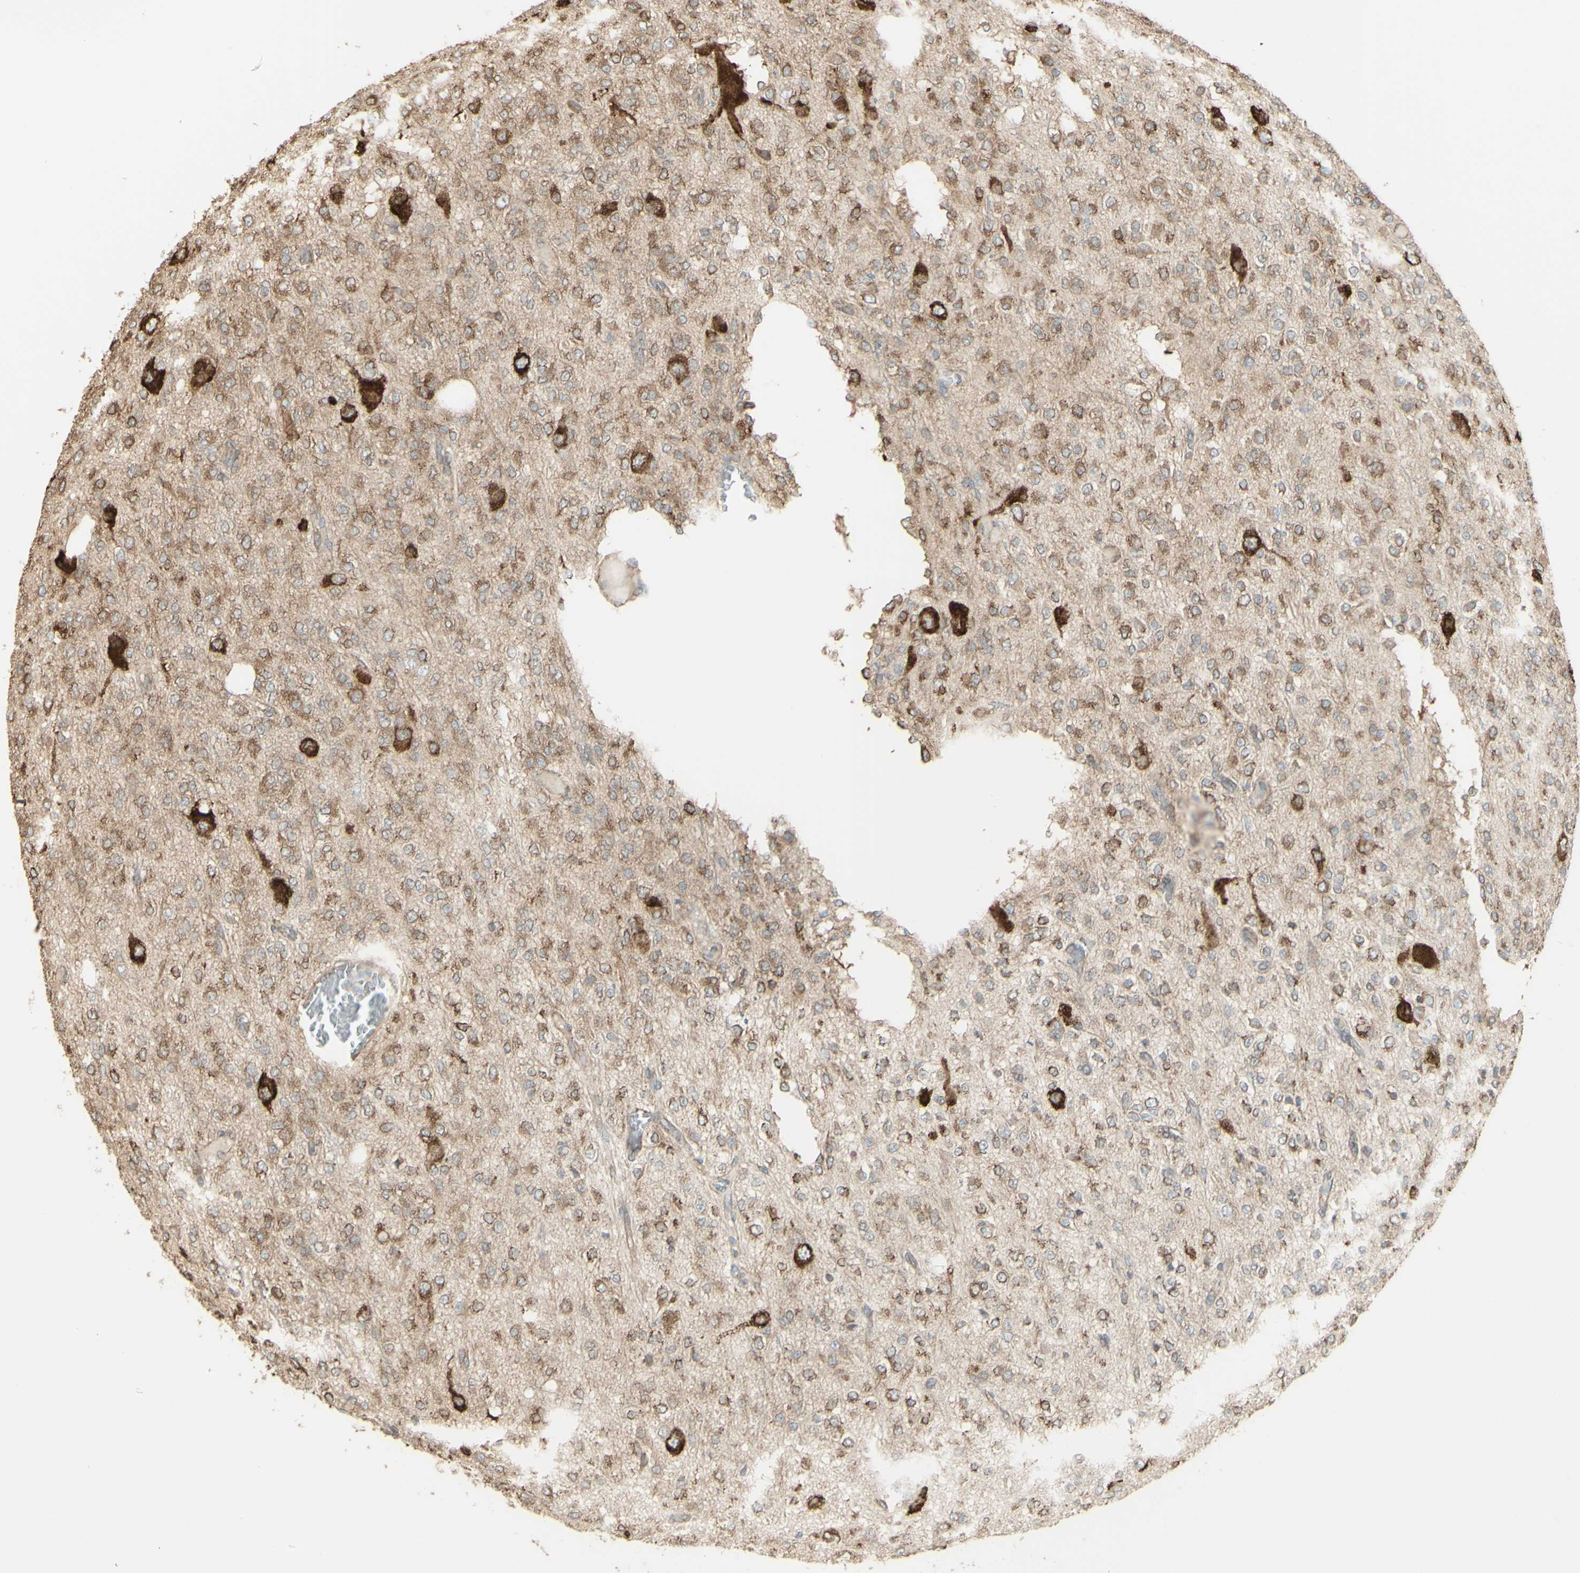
{"staining": {"intensity": "negative", "quantity": "none", "location": "none"}, "tissue": "glioma", "cell_type": "Tumor cells", "image_type": "cancer", "snomed": [{"axis": "morphology", "description": "Glioma, malignant, Low grade"}, {"axis": "topography", "description": "Brain"}], "caption": "The immunohistochemistry (IHC) photomicrograph has no significant expression in tumor cells of malignant low-grade glioma tissue. (Stains: DAB (3,3'-diaminobenzidine) immunohistochemistry (IHC) with hematoxylin counter stain, Microscopy: brightfield microscopy at high magnification).", "gene": "EEF1B2", "patient": {"sex": "male", "age": 38}}